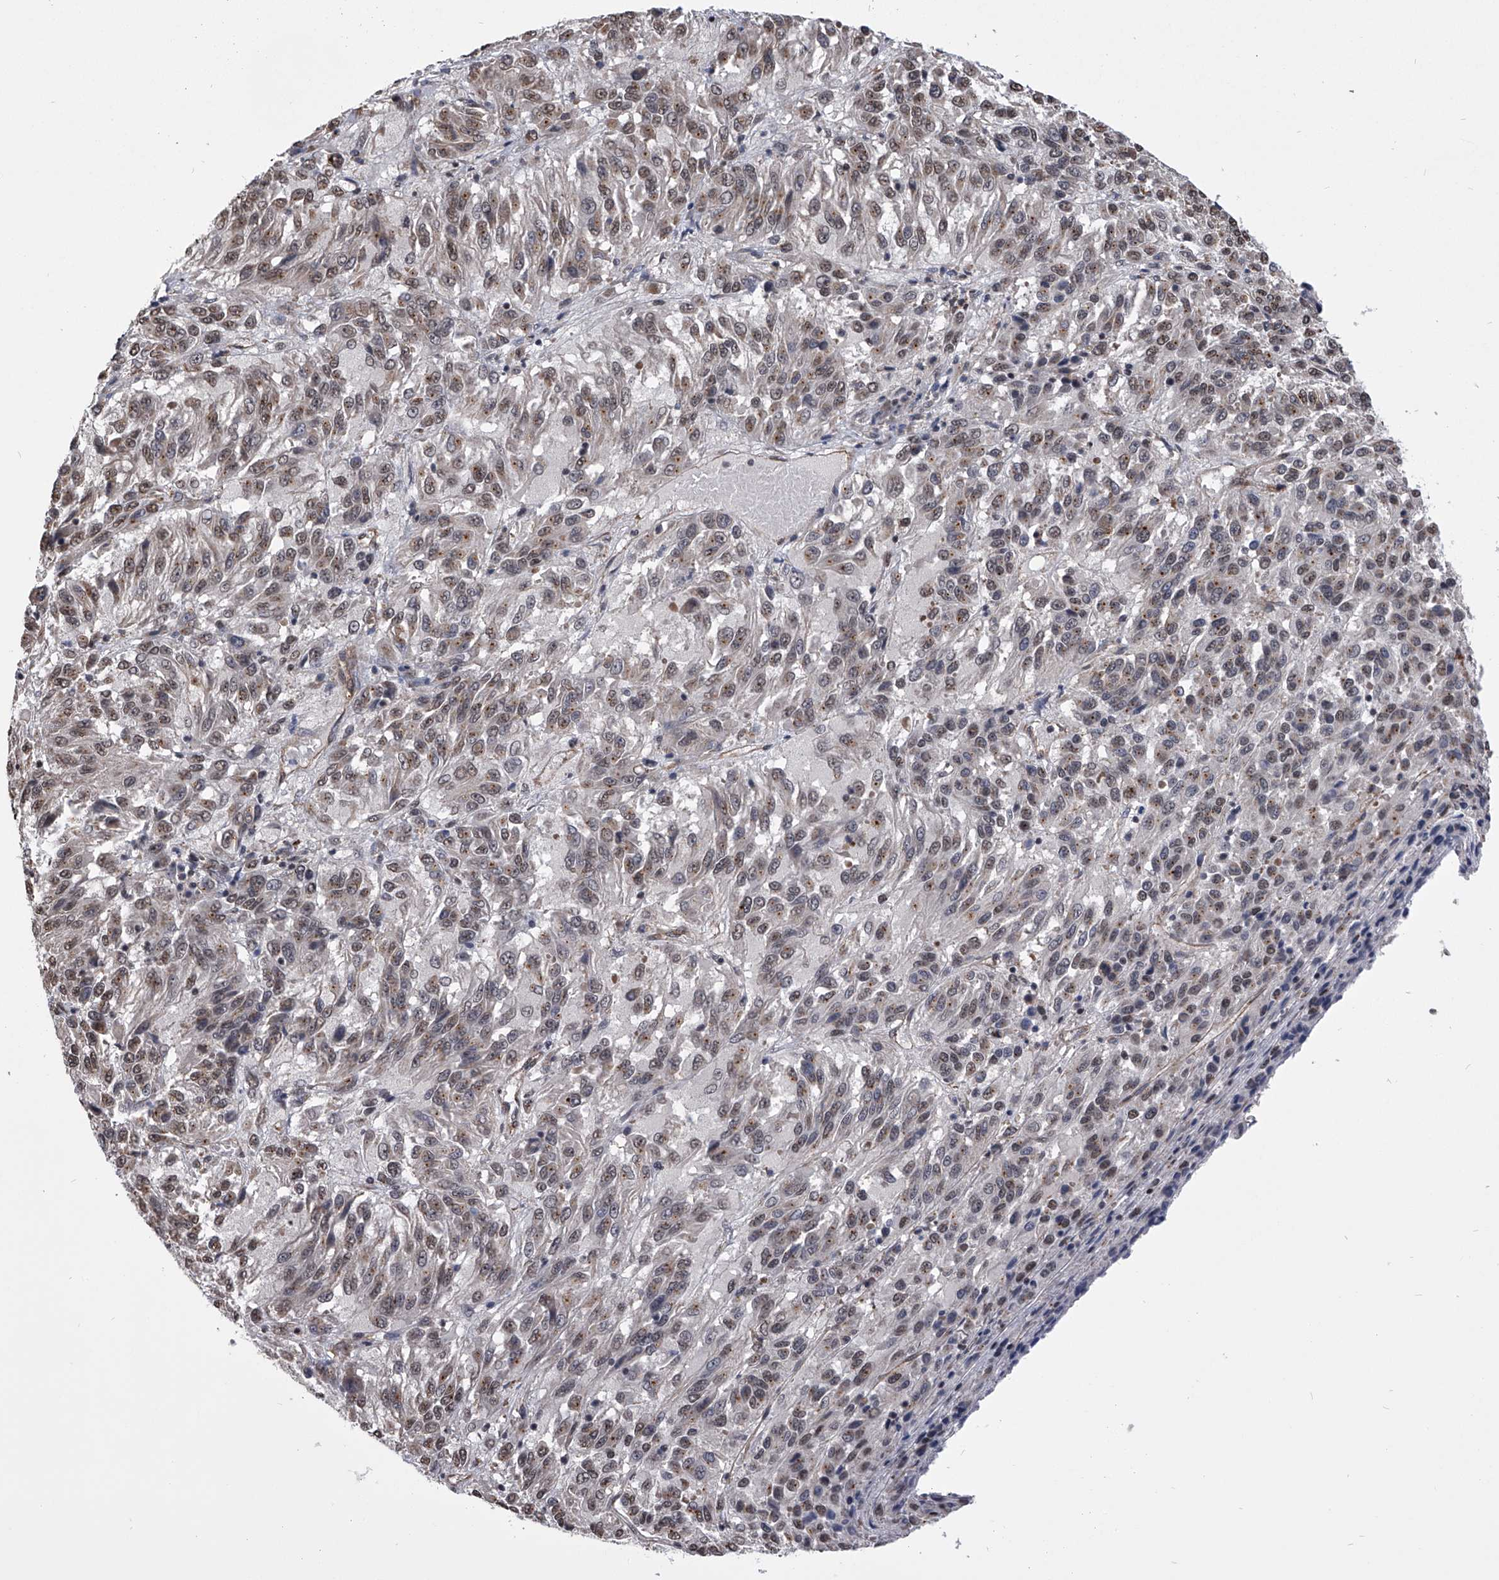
{"staining": {"intensity": "weak", "quantity": "25%-75%", "location": "nuclear"}, "tissue": "melanoma", "cell_type": "Tumor cells", "image_type": "cancer", "snomed": [{"axis": "morphology", "description": "Malignant melanoma, Metastatic site"}, {"axis": "topography", "description": "Lung"}], "caption": "Malignant melanoma (metastatic site) stained for a protein demonstrates weak nuclear positivity in tumor cells. (Stains: DAB (3,3'-diaminobenzidine) in brown, nuclei in blue, Microscopy: brightfield microscopy at high magnification).", "gene": "ZNF76", "patient": {"sex": "male", "age": 64}}